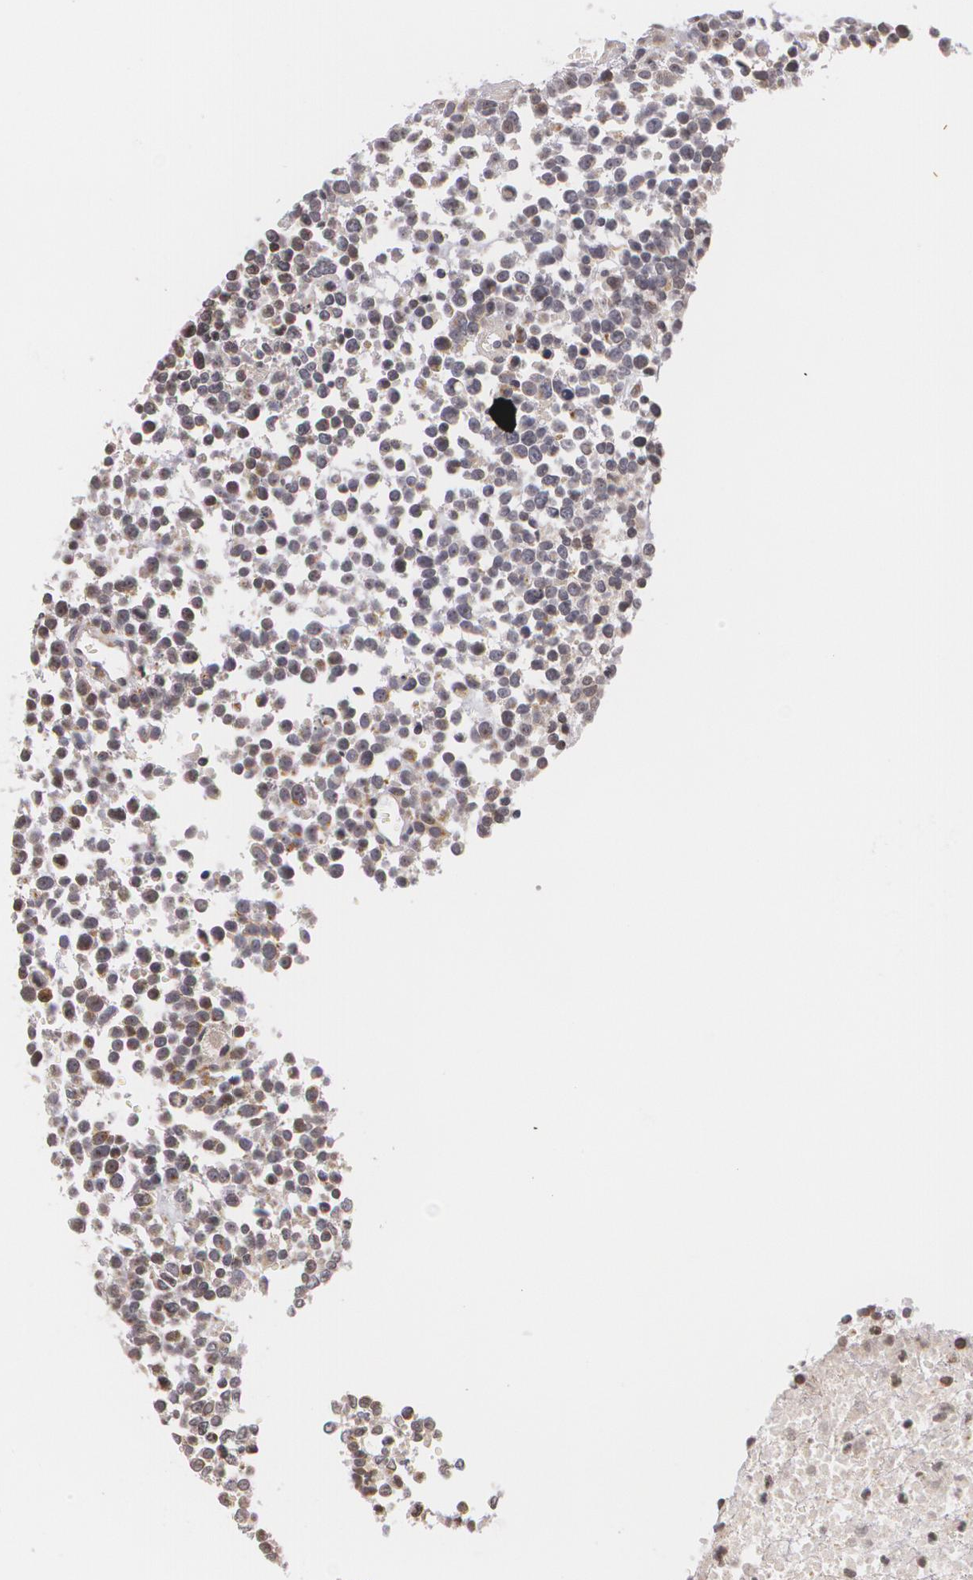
{"staining": {"intensity": "negative", "quantity": "none", "location": "none"}, "tissue": "glioma", "cell_type": "Tumor cells", "image_type": "cancer", "snomed": [{"axis": "morphology", "description": "Glioma, malignant, High grade"}, {"axis": "topography", "description": "Brain"}], "caption": "The immunohistochemistry histopathology image has no significant positivity in tumor cells of malignant glioma (high-grade) tissue.", "gene": "VAV3", "patient": {"sex": "male", "age": 66}}